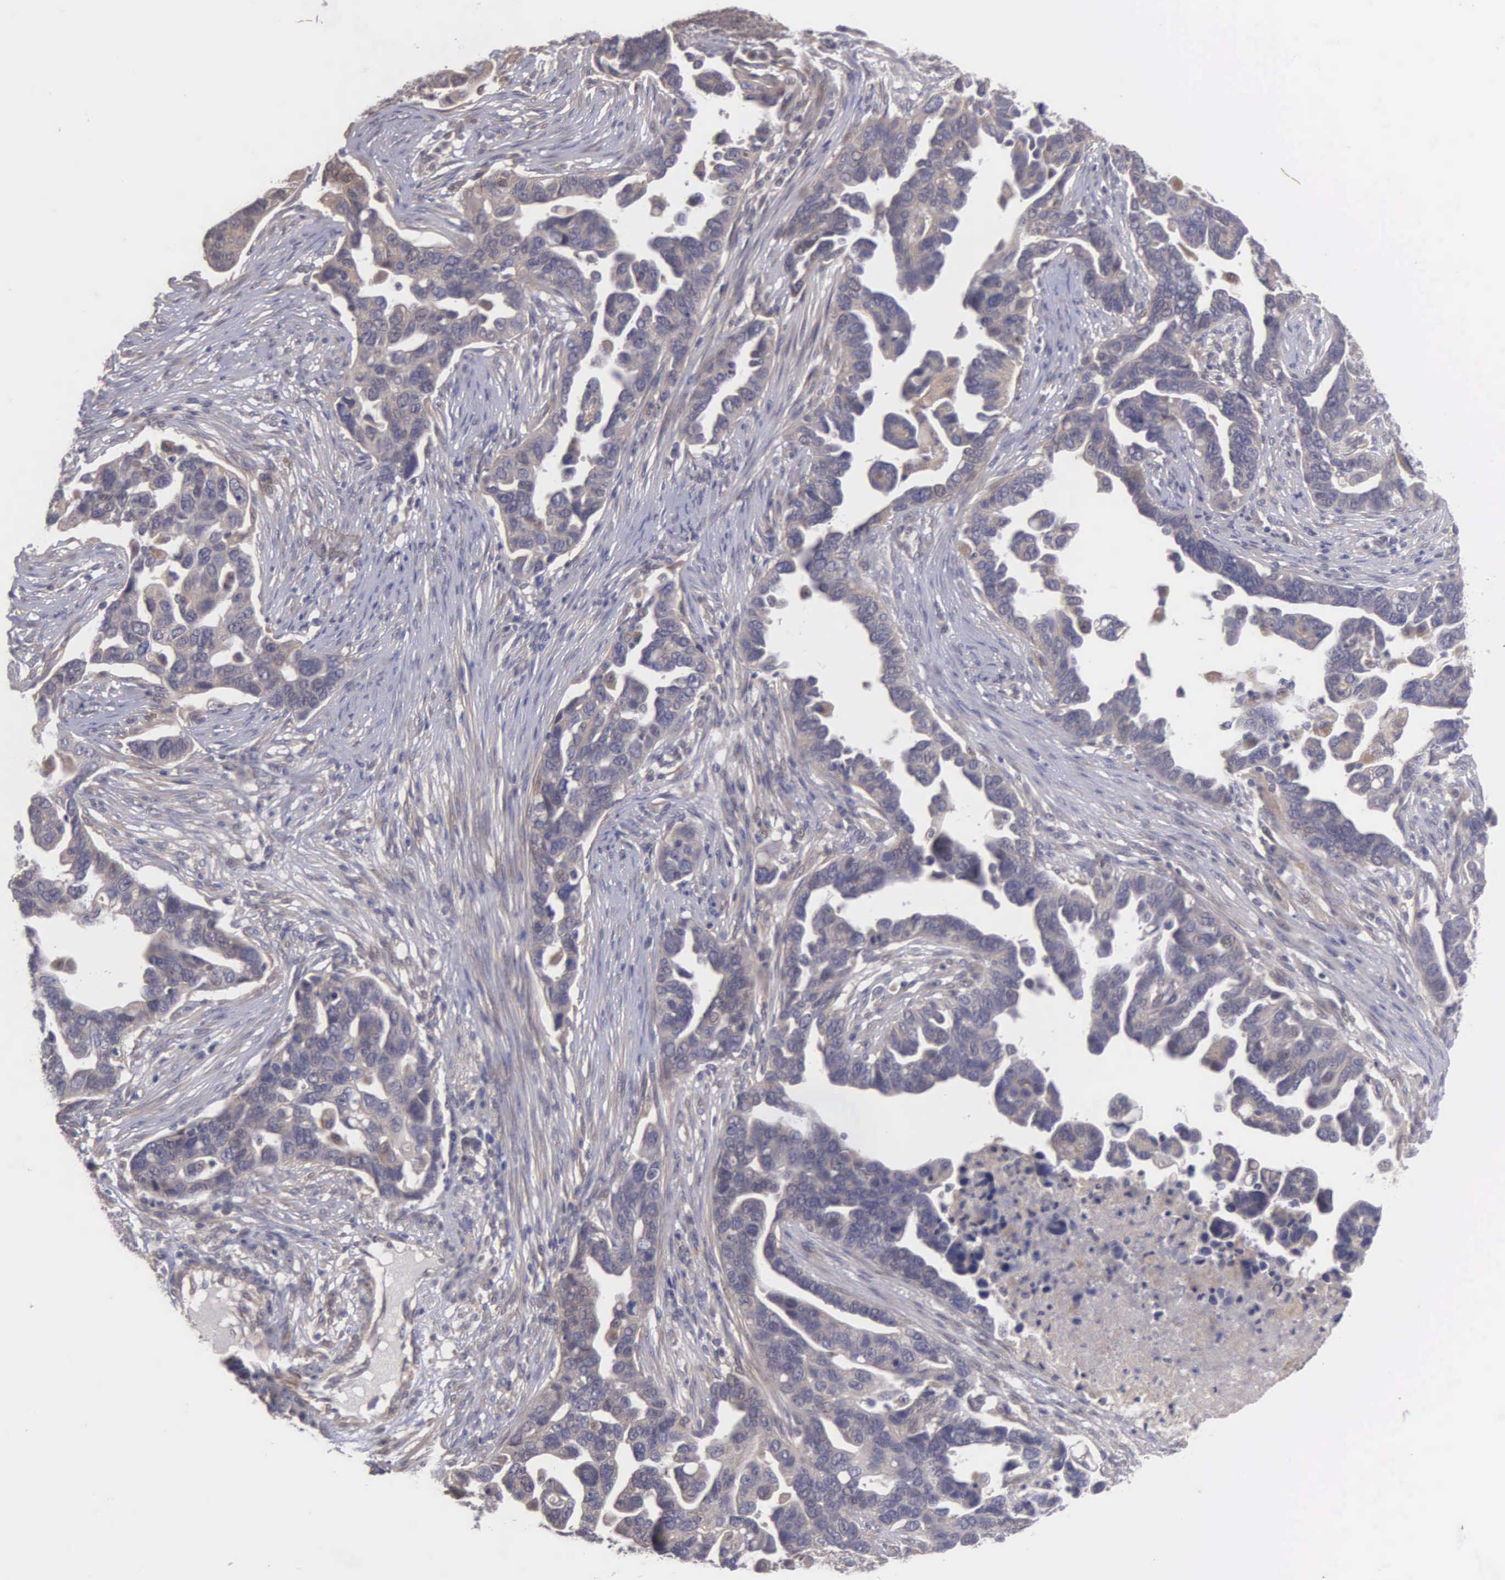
{"staining": {"intensity": "negative", "quantity": "none", "location": "none"}, "tissue": "ovarian cancer", "cell_type": "Tumor cells", "image_type": "cancer", "snomed": [{"axis": "morphology", "description": "Cystadenocarcinoma, serous, NOS"}, {"axis": "topography", "description": "Ovary"}], "caption": "Immunohistochemistry (IHC) photomicrograph of ovarian cancer stained for a protein (brown), which exhibits no staining in tumor cells. (Brightfield microscopy of DAB (3,3'-diaminobenzidine) IHC at high magnification).", "gene": "RTL10", "patient": {"sex": "female", "age": 54}}